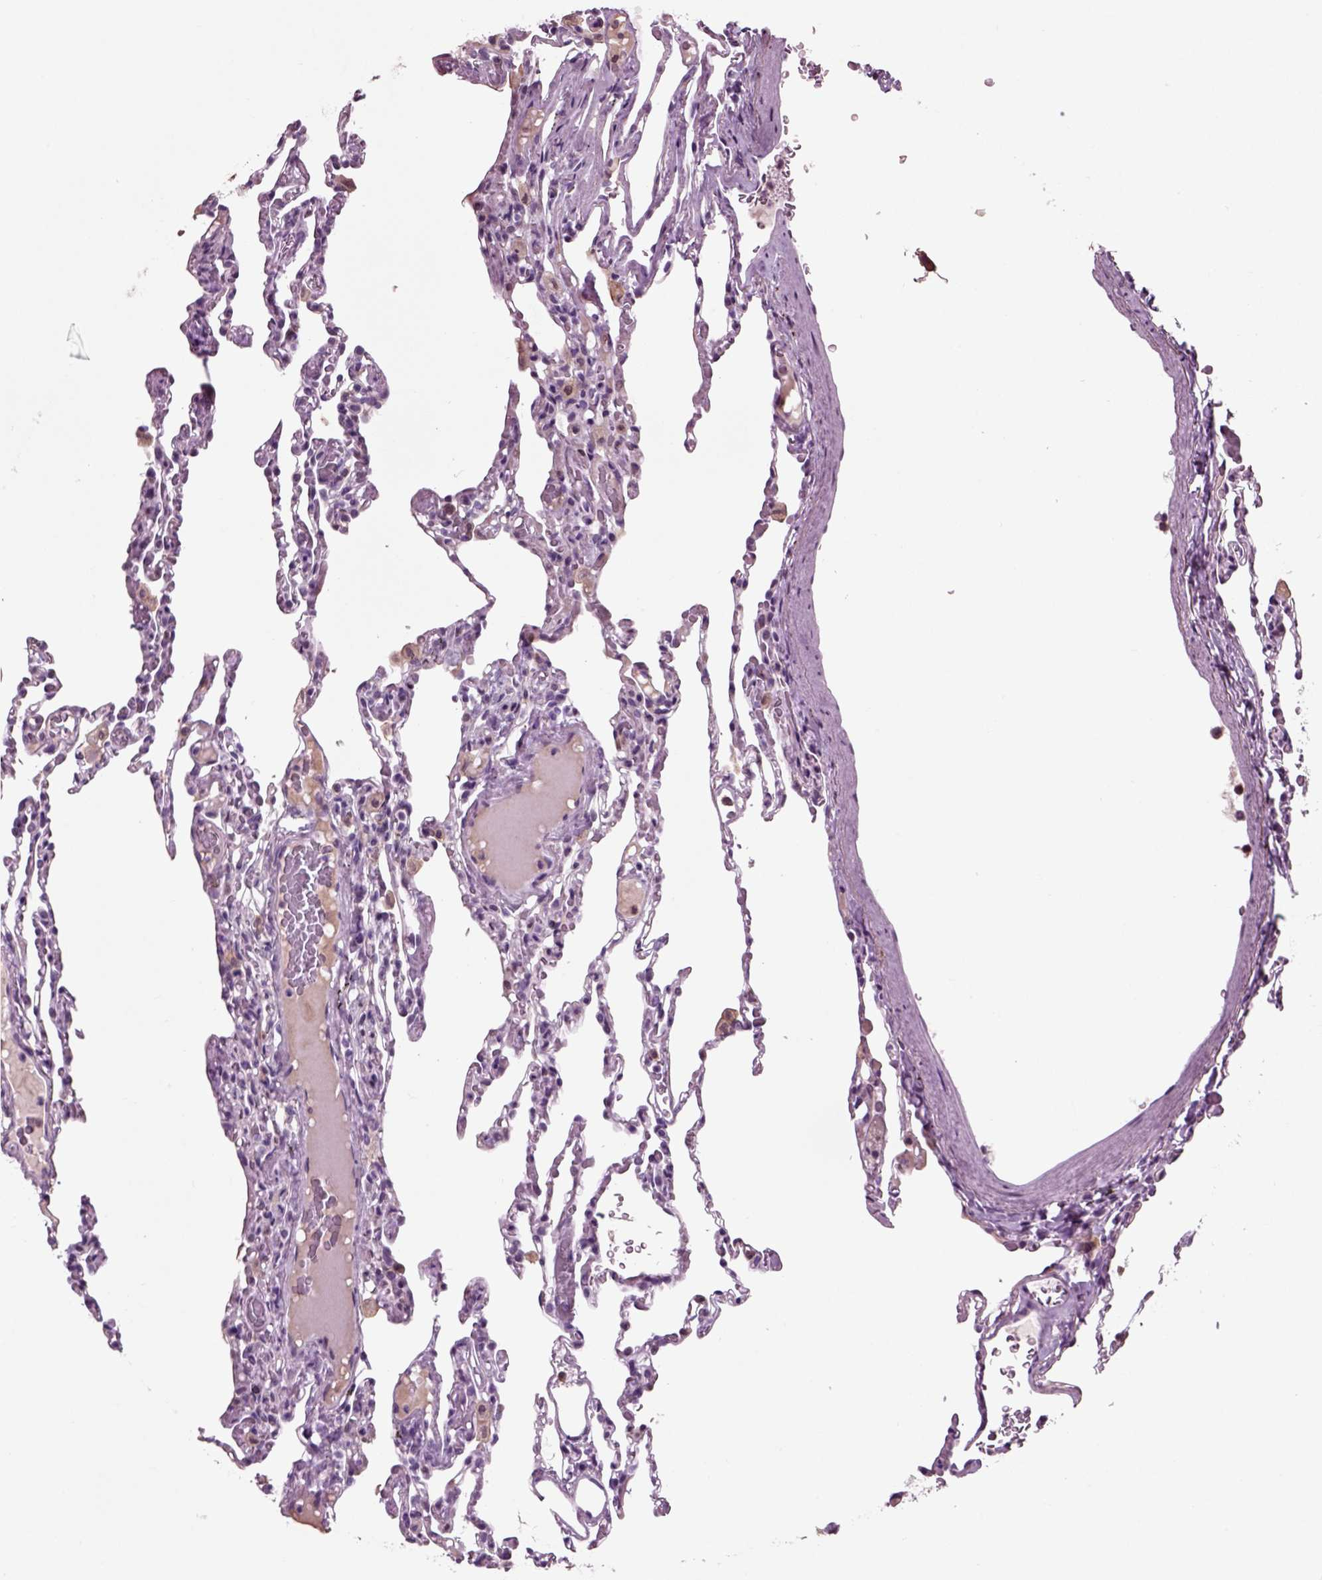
{"staining": {"intensity": "negative", "quantity": "none", "location": "none"}, "tissue": "lung", "cell_type": "Alveolar cells", "image_type": "normal", "snomed": [{"axis": "morphology", "description": "Normal tissue, NOS"}, {"axis": "topography", "description": "Lung"}], "caption": "An image of lung stained for a protein demonstrates no brown staining in alveolar cells.", "gene": "CHGB", "patient": {"sex": "female", "age": 43}}